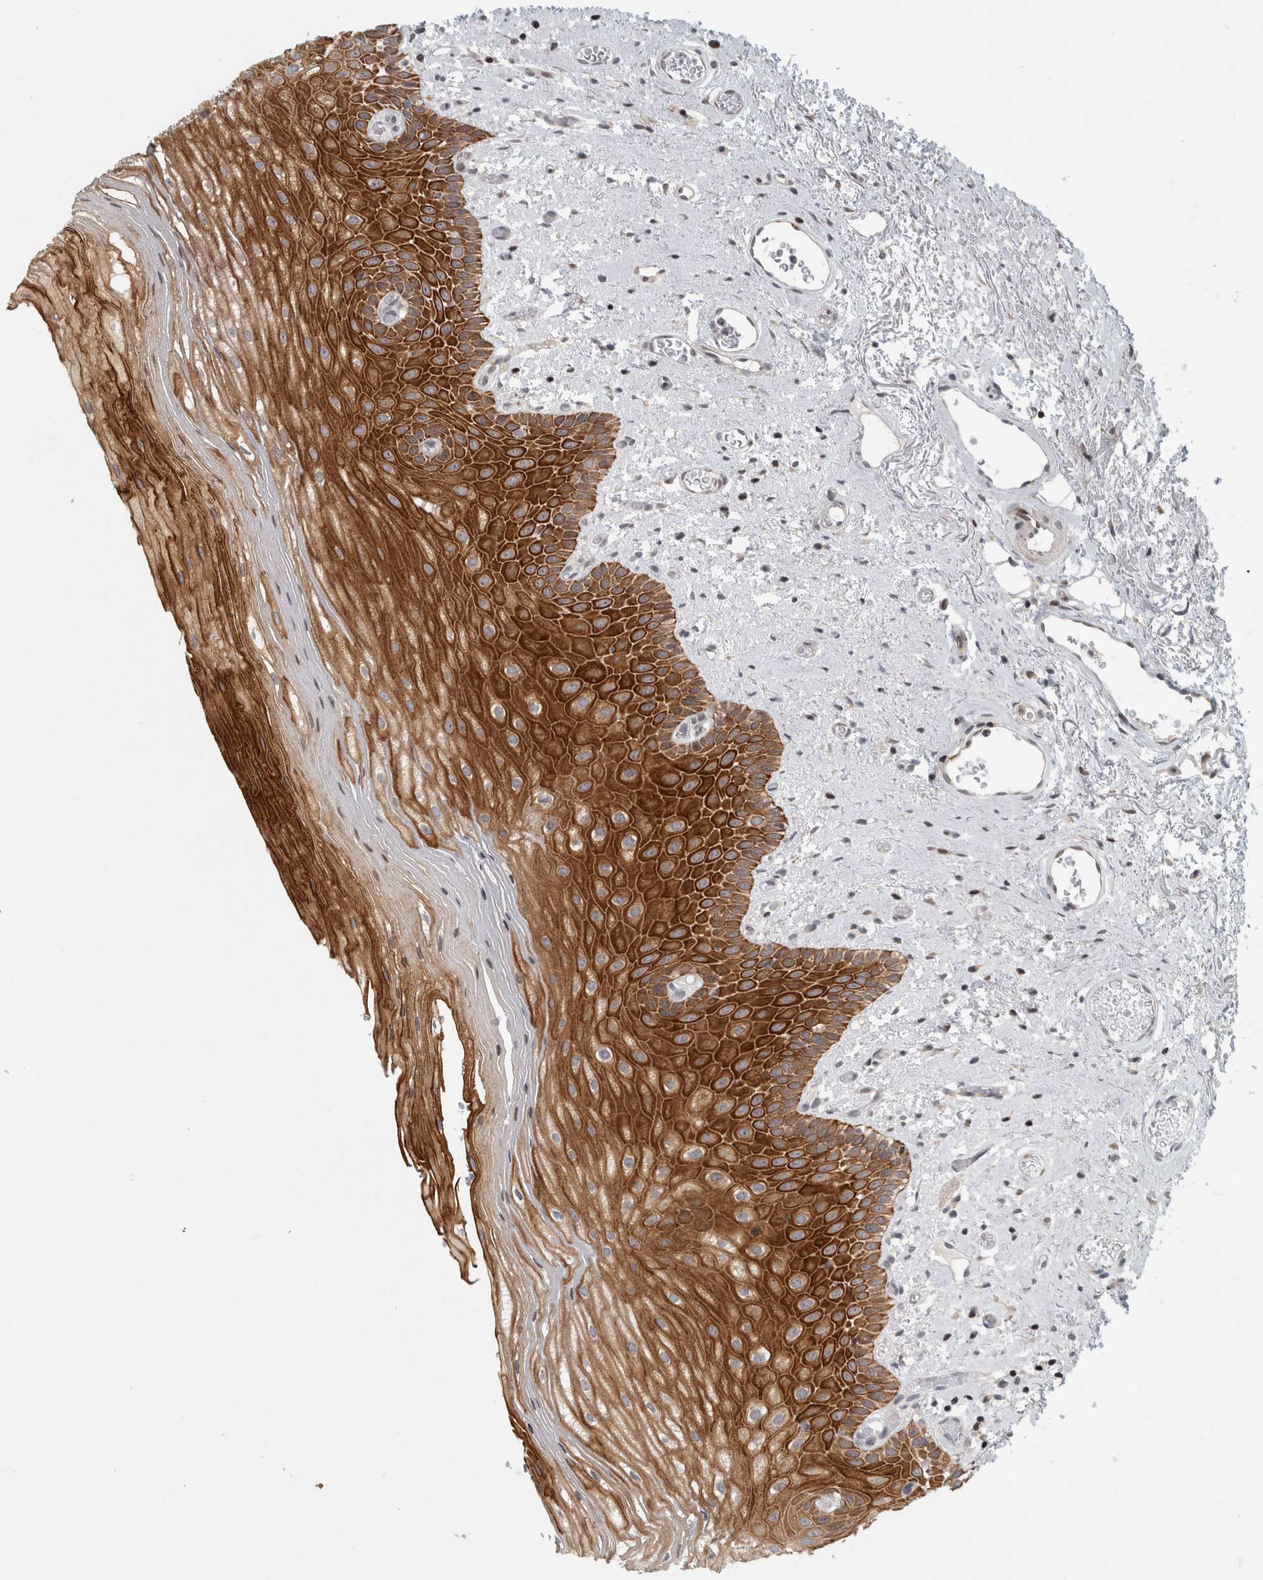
{"staining": {"intensity": "strong", "quantity": ">75%", "location": "cytoplasmic/membranous"}, "tissue": "oral mucosa", "cell_type": "Squamous epithelial cells", "image_type": "normal", "snomed": [{"axis": "morphology", "description": "Normal tissue, NOS"}, {"axis": "topography", "description": "Oral tissue"}], "caption": "Protein staining reveals strong cytoplasmic/membranous expression in approximately >75% of squamous epithelial cells in normal oral mucosa.", "gene": "UTP25", "patient": {"sex": "male", "age": 52}}